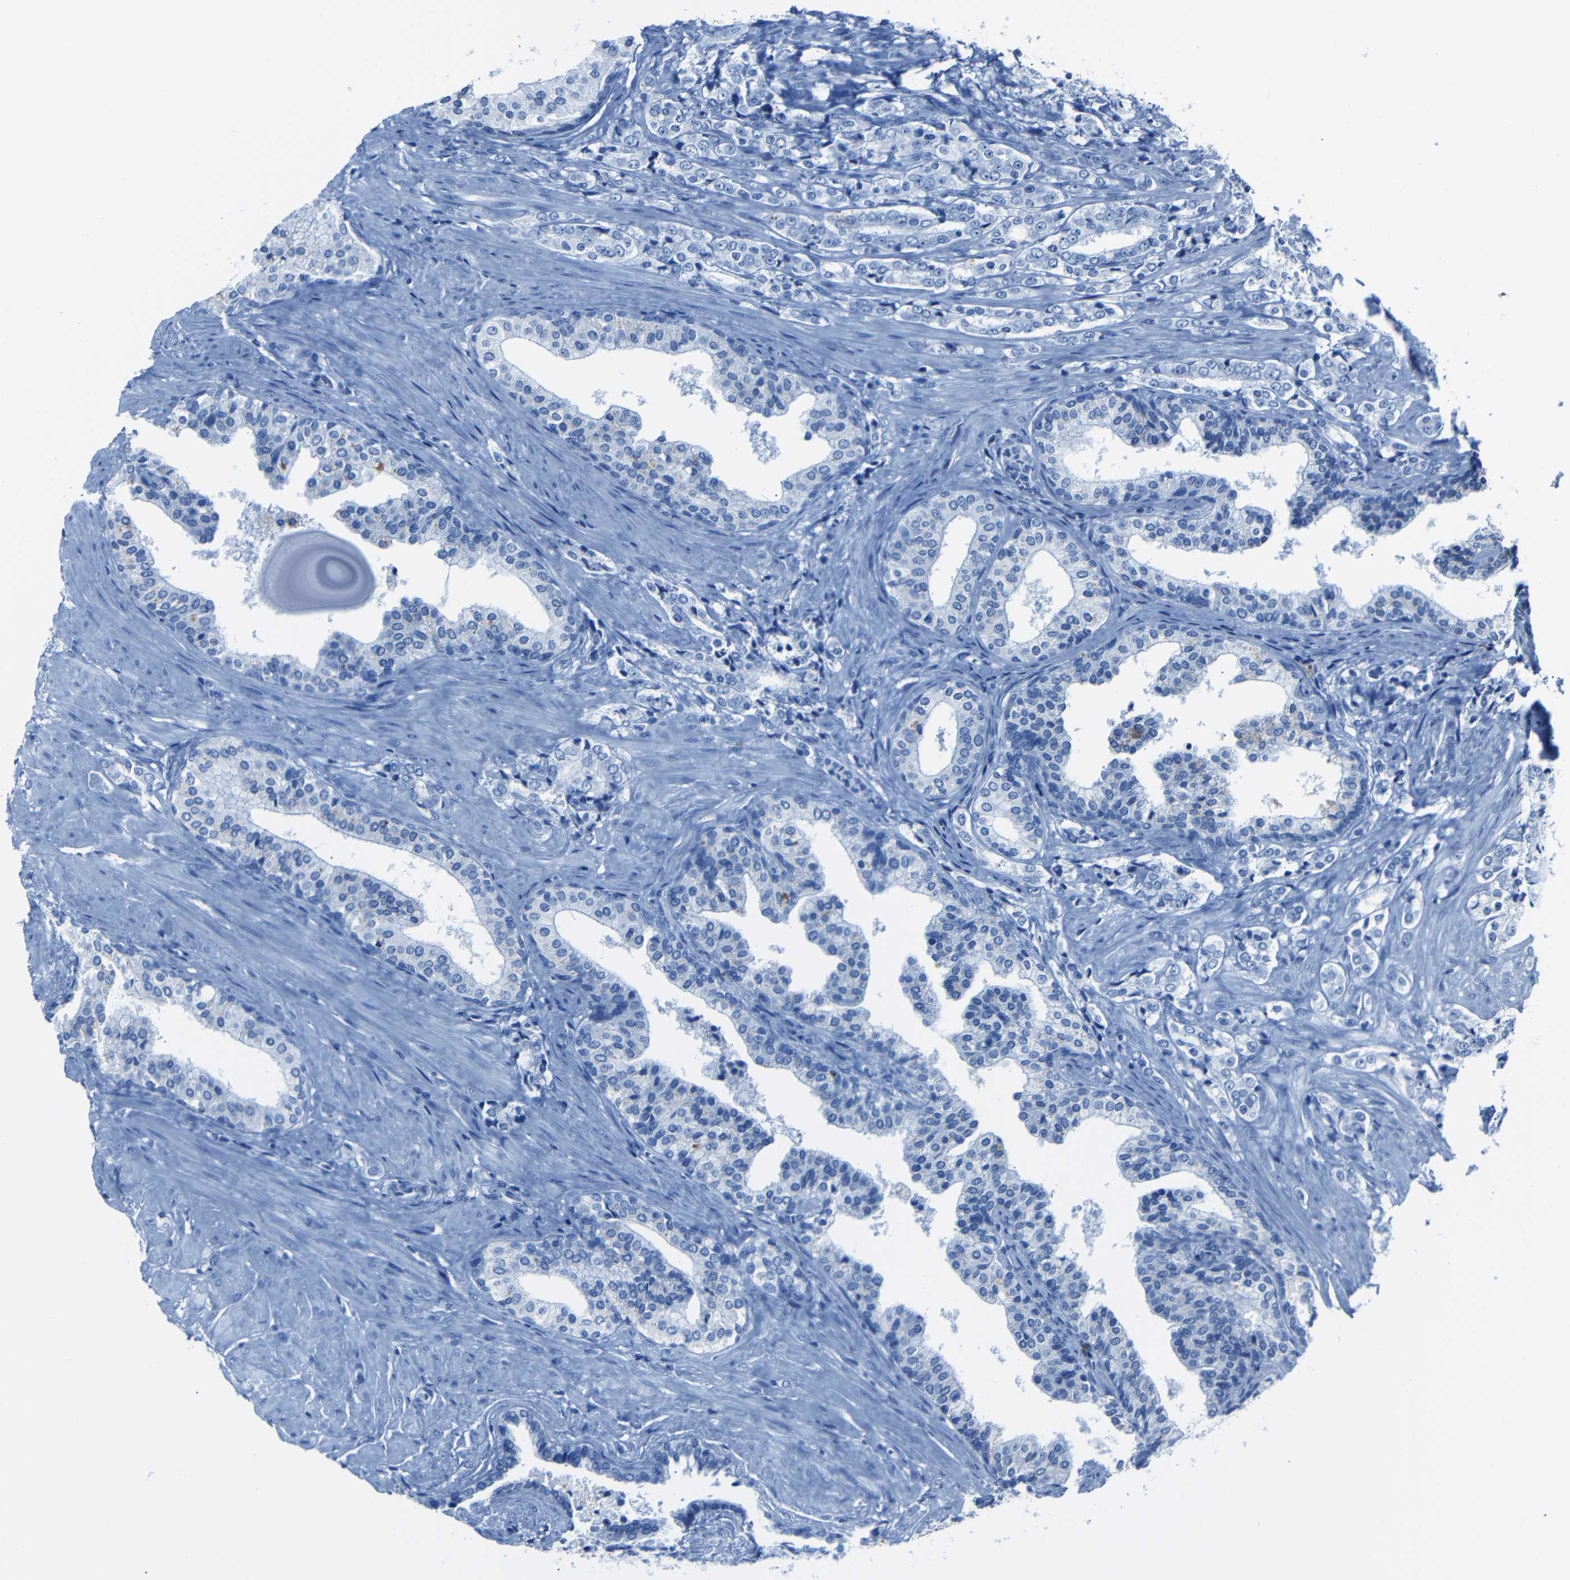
{"staining": {"intensity": "negative", "quantity": "none", "location": "none"}, "tissue": "prostate cancer", "cell_type": "Tumor cells", "image_type": "cancer", "snomed": [{"axis": "morphology", "description": "Adenocarcinoma, Low grade"}, {"axis": "topography", "description": "Prostate"}], "caption": "Immunohistochemistry photomicrograph of adenocarcinoma (low-grade) (prostate) stained for a protein (brown), which shows no staining in tumor cells. (DAB (3,3'-diaminobenzidine) immunohistochemistry, high magnification).", "gene": "CLDN11", "patient": {"sex": "male", "age": 60}}